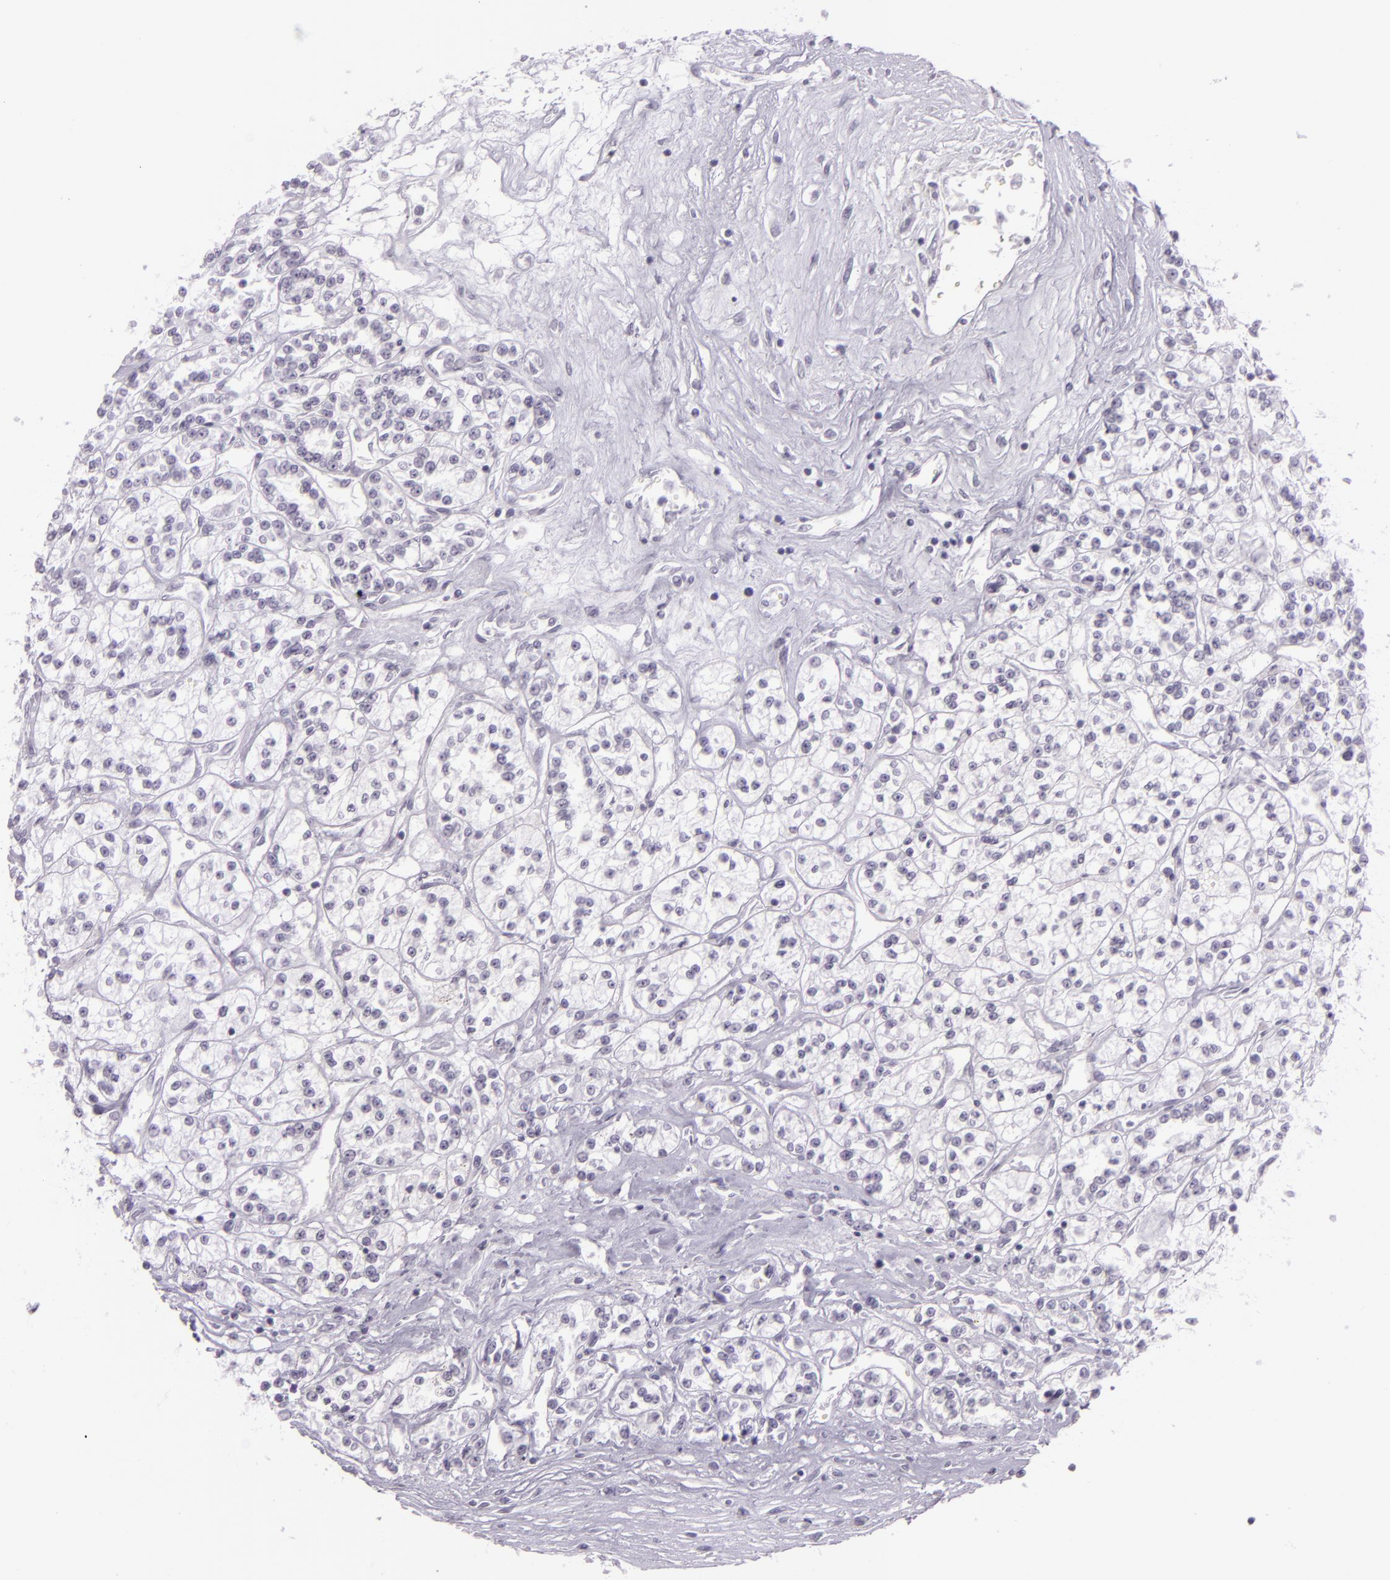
{"staining": {"intensity": "negative", "quantity": "none", "location": "none"}, "tissue": "renal cancer", "cell_type": "Tumor cells", "image_type": "cancer", "snomed": [{"axis": "morphology", "description": "Adenocarcinoma, NOS"}, {"axis": "topography", "description": "Kidney"}], "caption": "High magnification brightfield microscopy of renal cancer (adenocarcinoma) stained with DAB (3,3'-diaminobenzidine) (brown) and counterstained with hematoxylin (blue): tumor cells show no significant positivity. The staining was performed using DAB to visualize the protein expression in brown, while the nuclei were stained in blue with hematoxylin (Magnification: 20x).", "gene": "MUC6", "patient": {"sex": "female", "age": 76}}